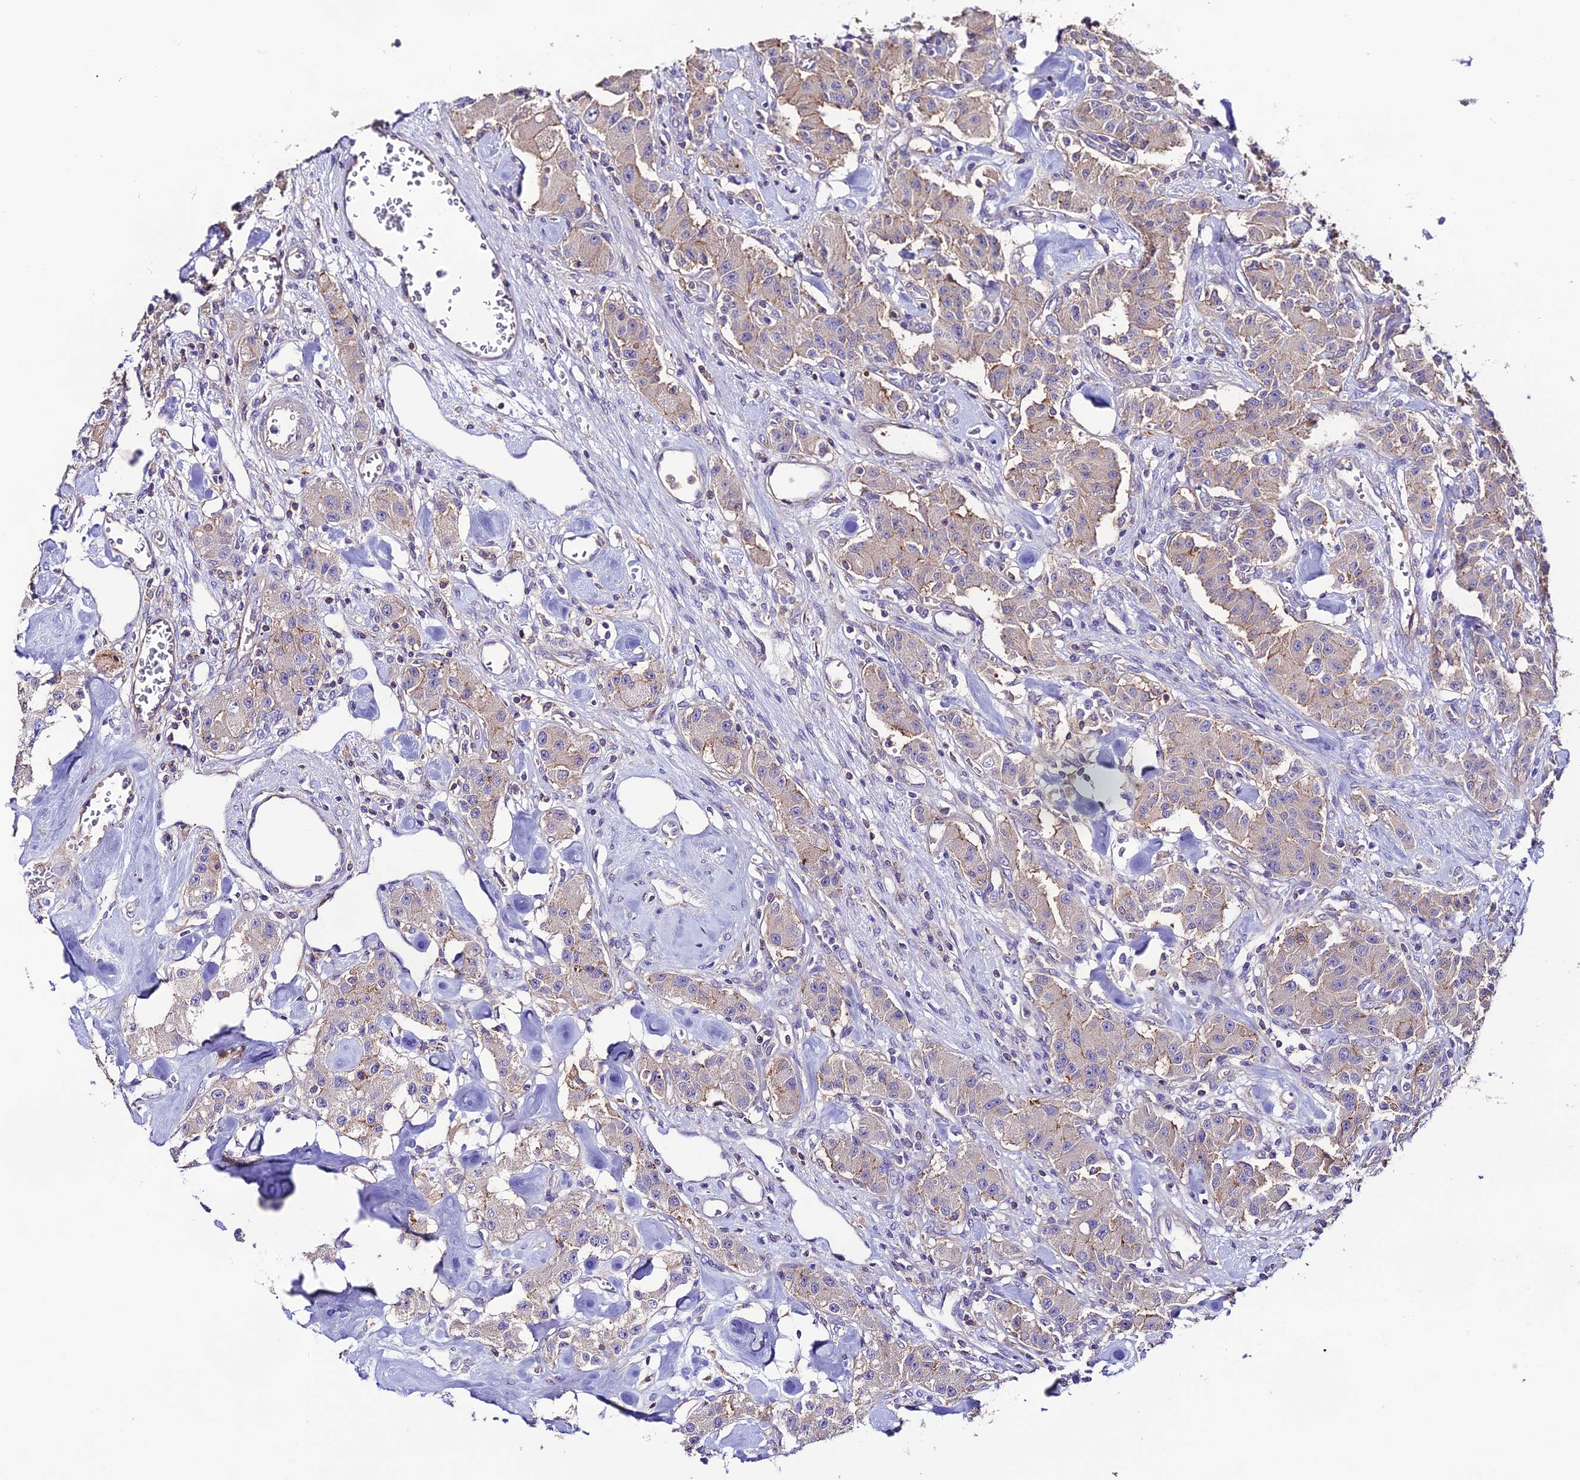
{"staining": {"intensity": "weak", "quantity": "25%-75%", "location": "cytoplasmic/membranous"}, "tissue": "carcinoid", "cell_type": "Tumor cells", "image_type": "cancer", "snomed": [{"axis": "morphology", "description": "Carcinoid, malignant, NOS"}, {"axis": "topography", "description": "Pancreas"}], "caption": "Tumor cells reveal low levels of weak cytoplasmic/membranous expression in about 25%-75% of cells in human carcinoid. The protein is shown in brown color, while the nuclei are stained blue.", "gene": "BRME1", "patient": {"sex": "male", "age": 41}}